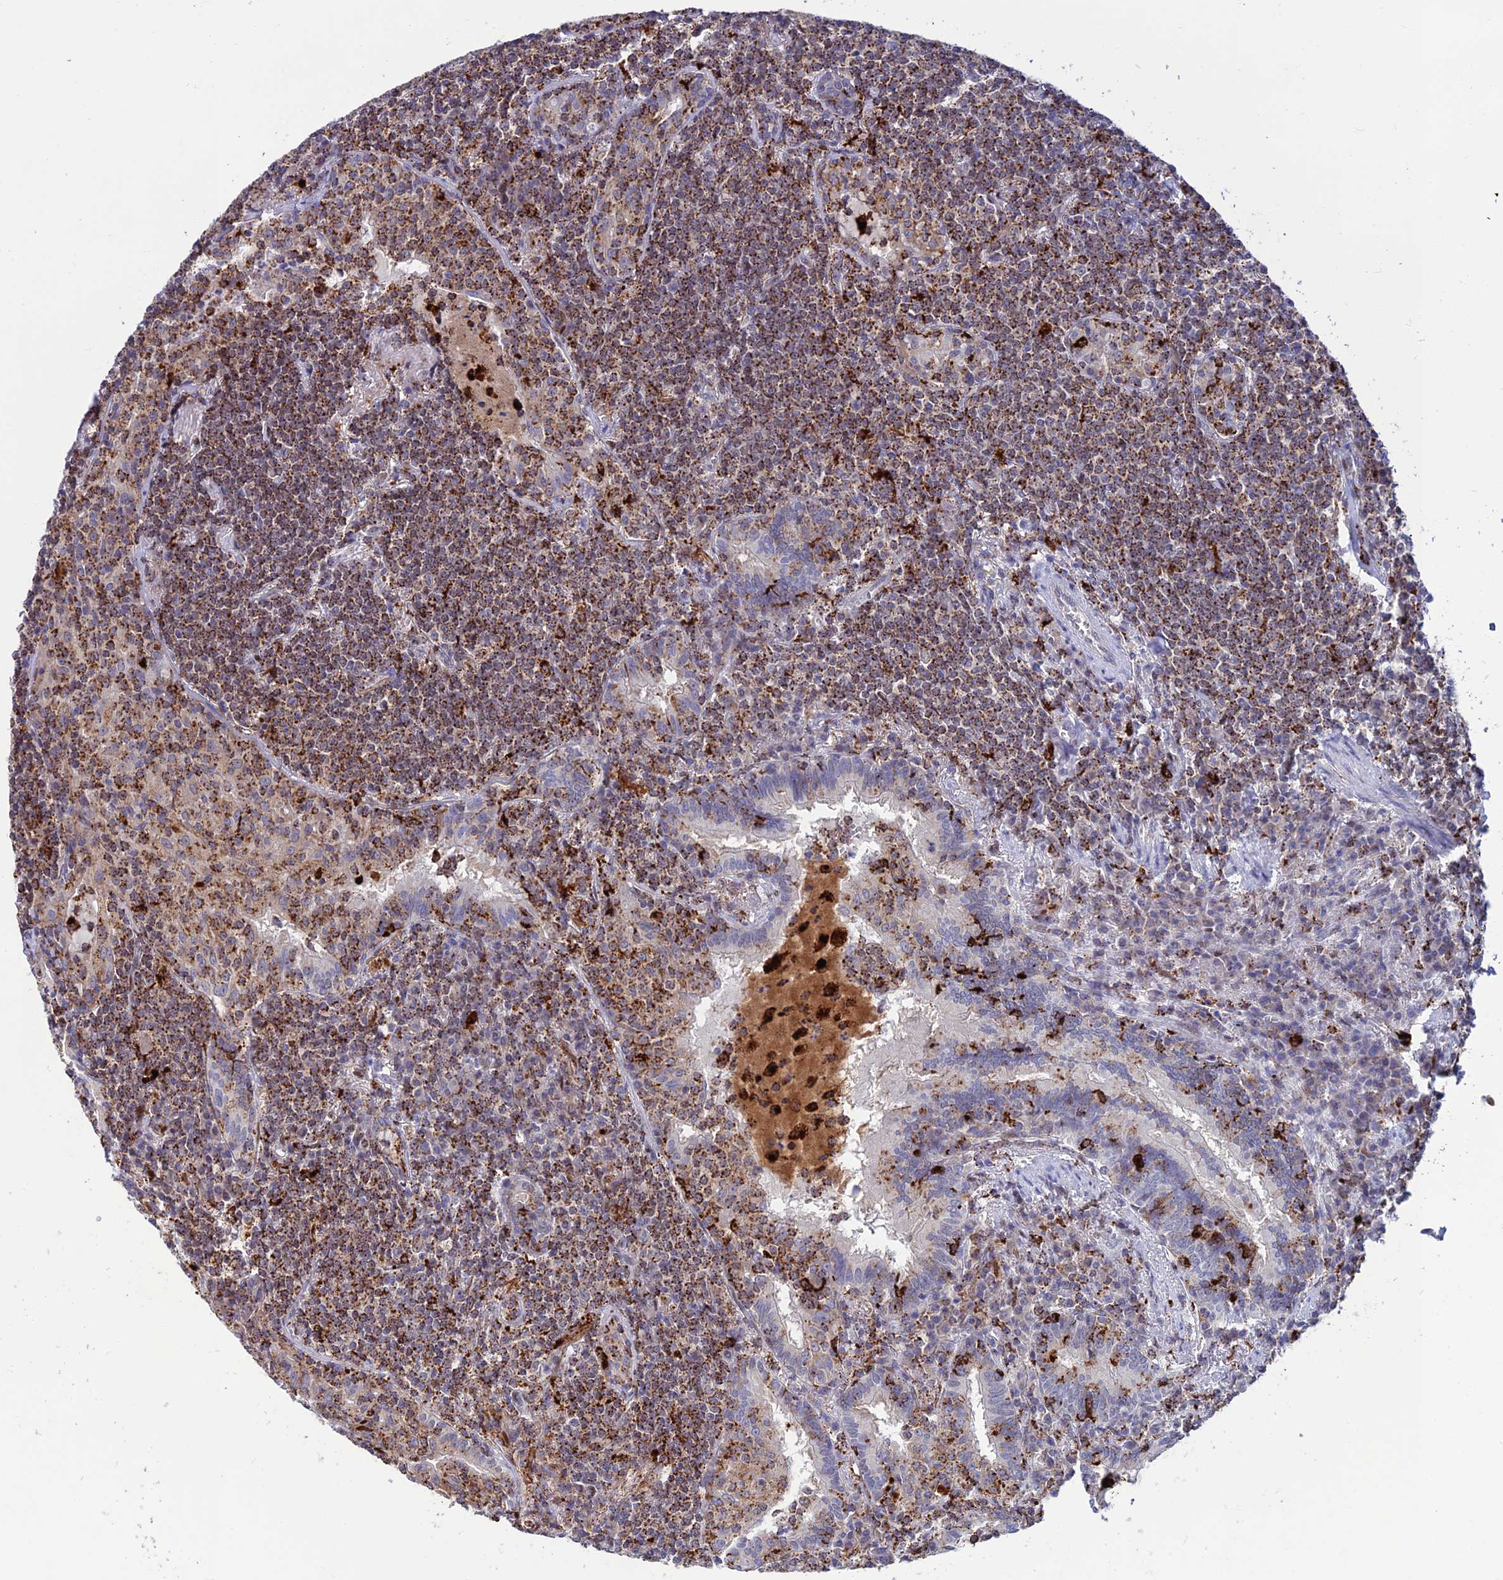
{"staining": {"intensity": "moderate", "quantity": ">75%", "location": "cytoplasmic/membranous"}, "tissue": "lymphoma", "cell_type": "Tumor cells", "image_type": "cancer", "snomed": [{"axis": "morphology", "description": "Malignant lymphoma, non-Hodgkin's type, Low grade"}, {"axis": "topography", "description": "Lung"}], "caption": "Lymphoma was stained to show a protein in brown. There is medium levels of moderate cytoplasmic/membranous positivity in approximately >75% of tumor cells. (DAB = brown stain, brightfield microscopy at high magnification).", "gene": "HIC1", "patient": {"sex": "female", "age": 71}}